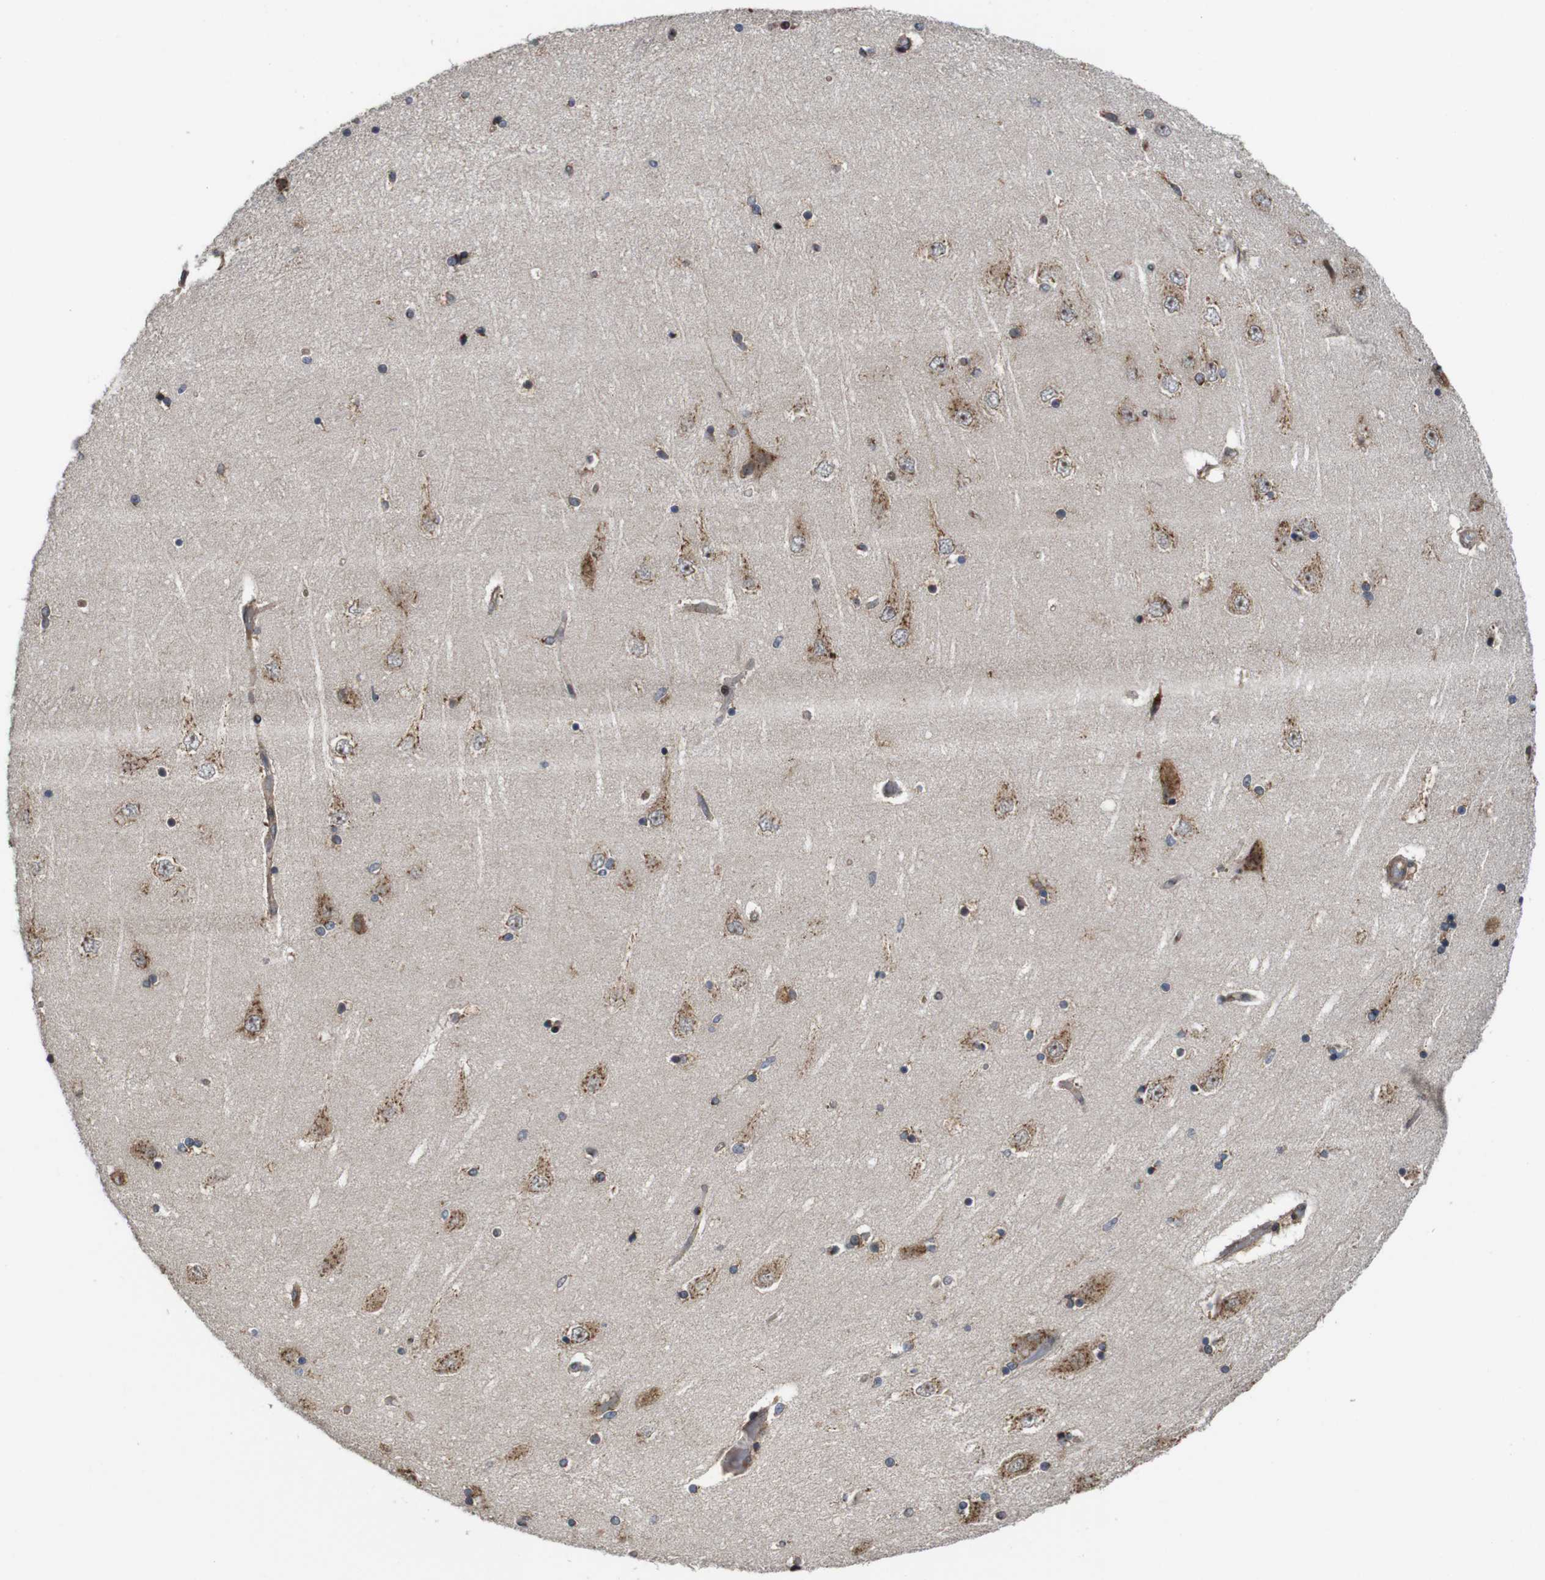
{"staining": {"intensity": "moderate", "quantity": "25%-75%", "location": "cytoplasmic/membranous"}, "tissue": "hippocampus", "cell_type": "Glial cells", "image_type": "normal", "snomed": [{"axis": "morphology", "description": "Normal tissue, NOS"}, {"axis": "topography", "description": "Hippocampus"}], "caption": "Hippocampus stained for a protein shows moderate cytoplasmic/membranous positivity in glial cells. The staining was performed using DAB (3,3'-diaminobenzidine) to visualize the protein expression in brown, while the nuclei were stained in blue with hematoxylin (Magnification: 20x).", "gene": "EFCAB14", "patient": {"sex": "female", "age": 54}}